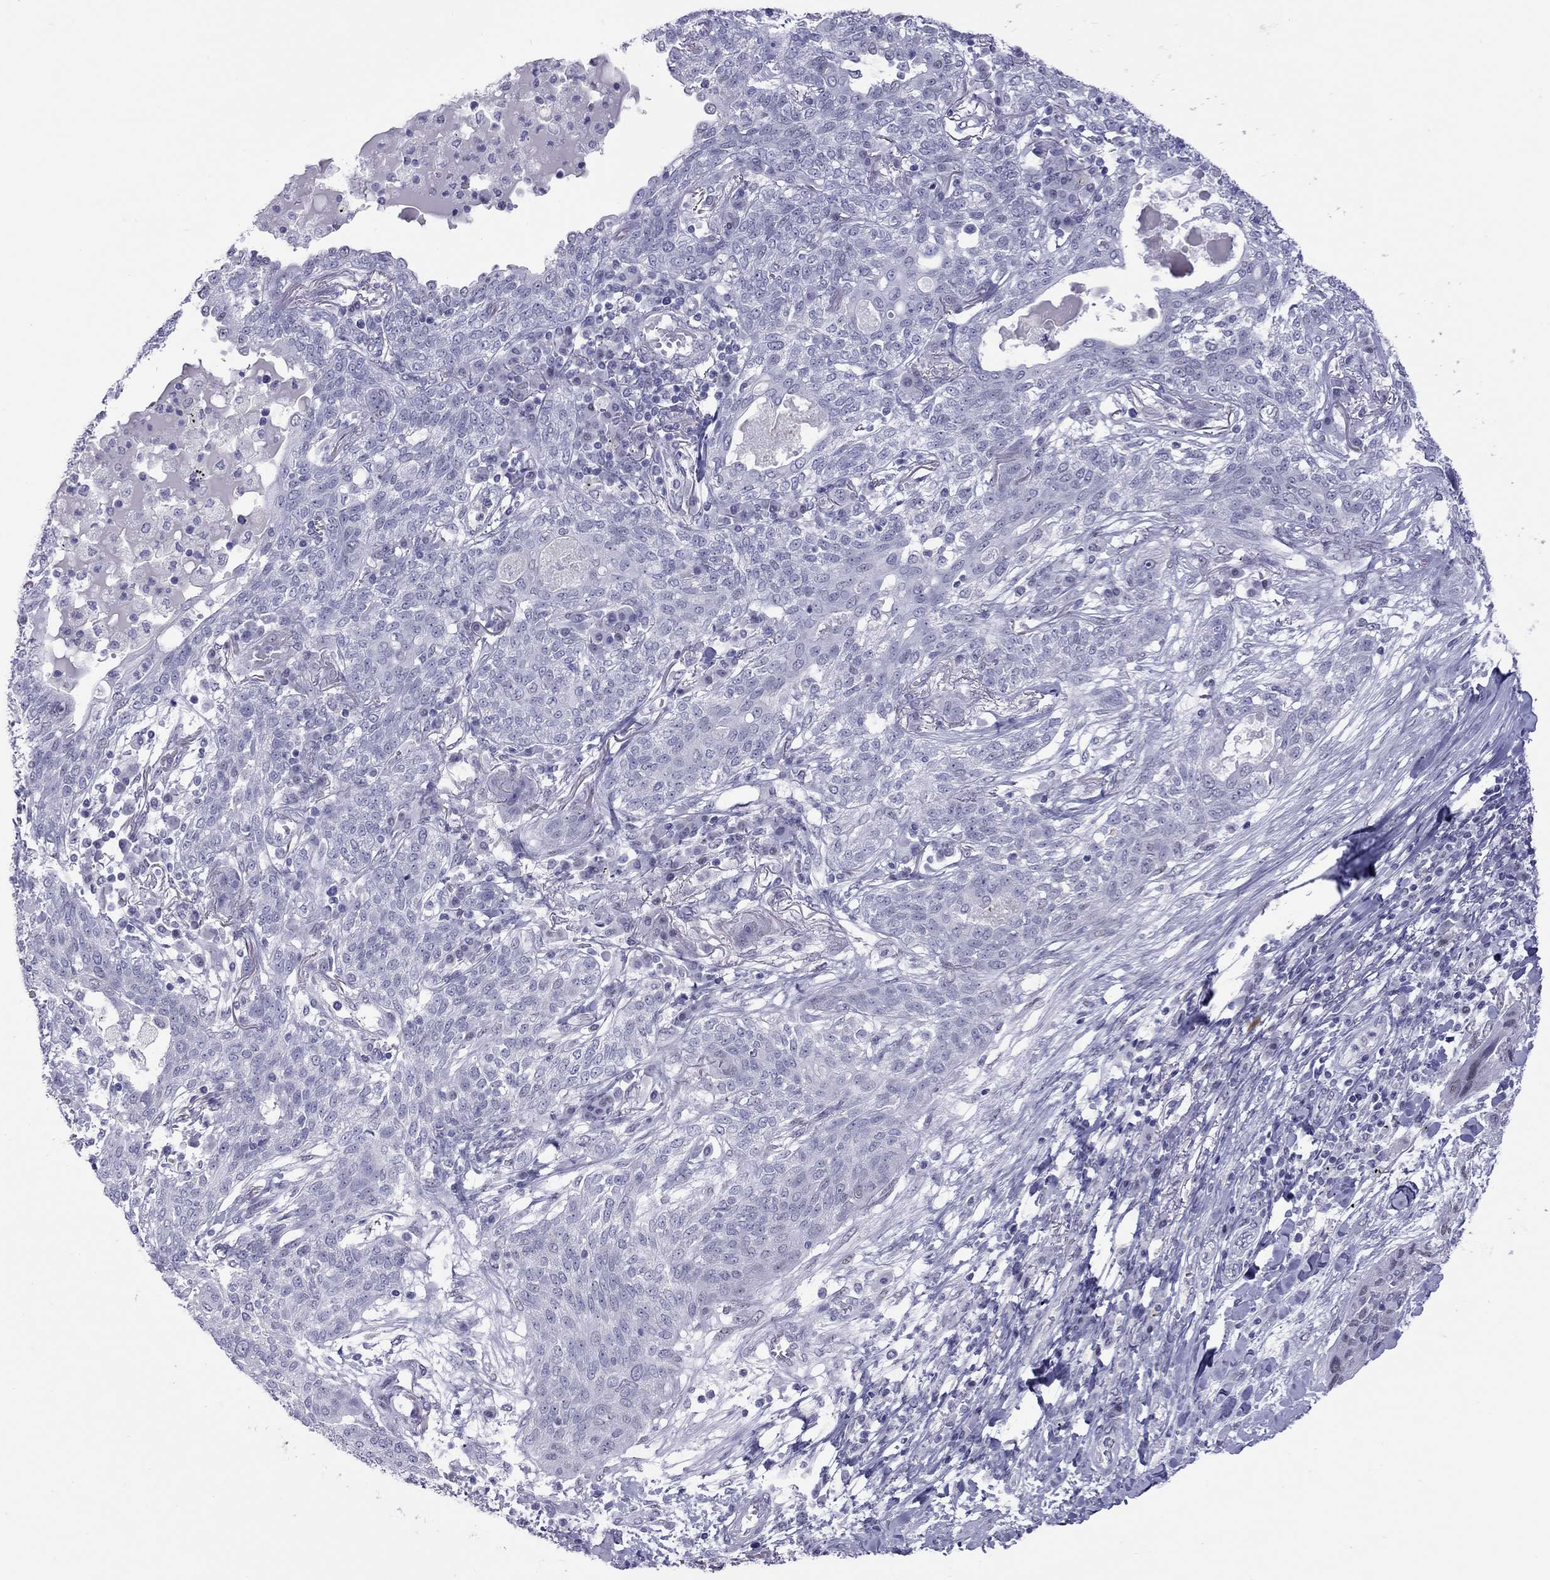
{"staining": {"intensity": "negative", "quantity": "none", "location": "none"}, "tissue": "lung cancer", "cell_type": "Tumor cells", "image_type": "cancer", "snomed": [{"axis": "morphology", "description": "Squamous cell carcinoma, NOS"}, {"axis": "topography", "description": "Lung"}], "caption": "The photomicrograph exhibits no significant positivity in tumor cells of lung cancer. (Brightfield microscopy of DAB IHC at high magnification).", "gene": "CHRNB3", "patient": {"sex": "female", "age": 70}}